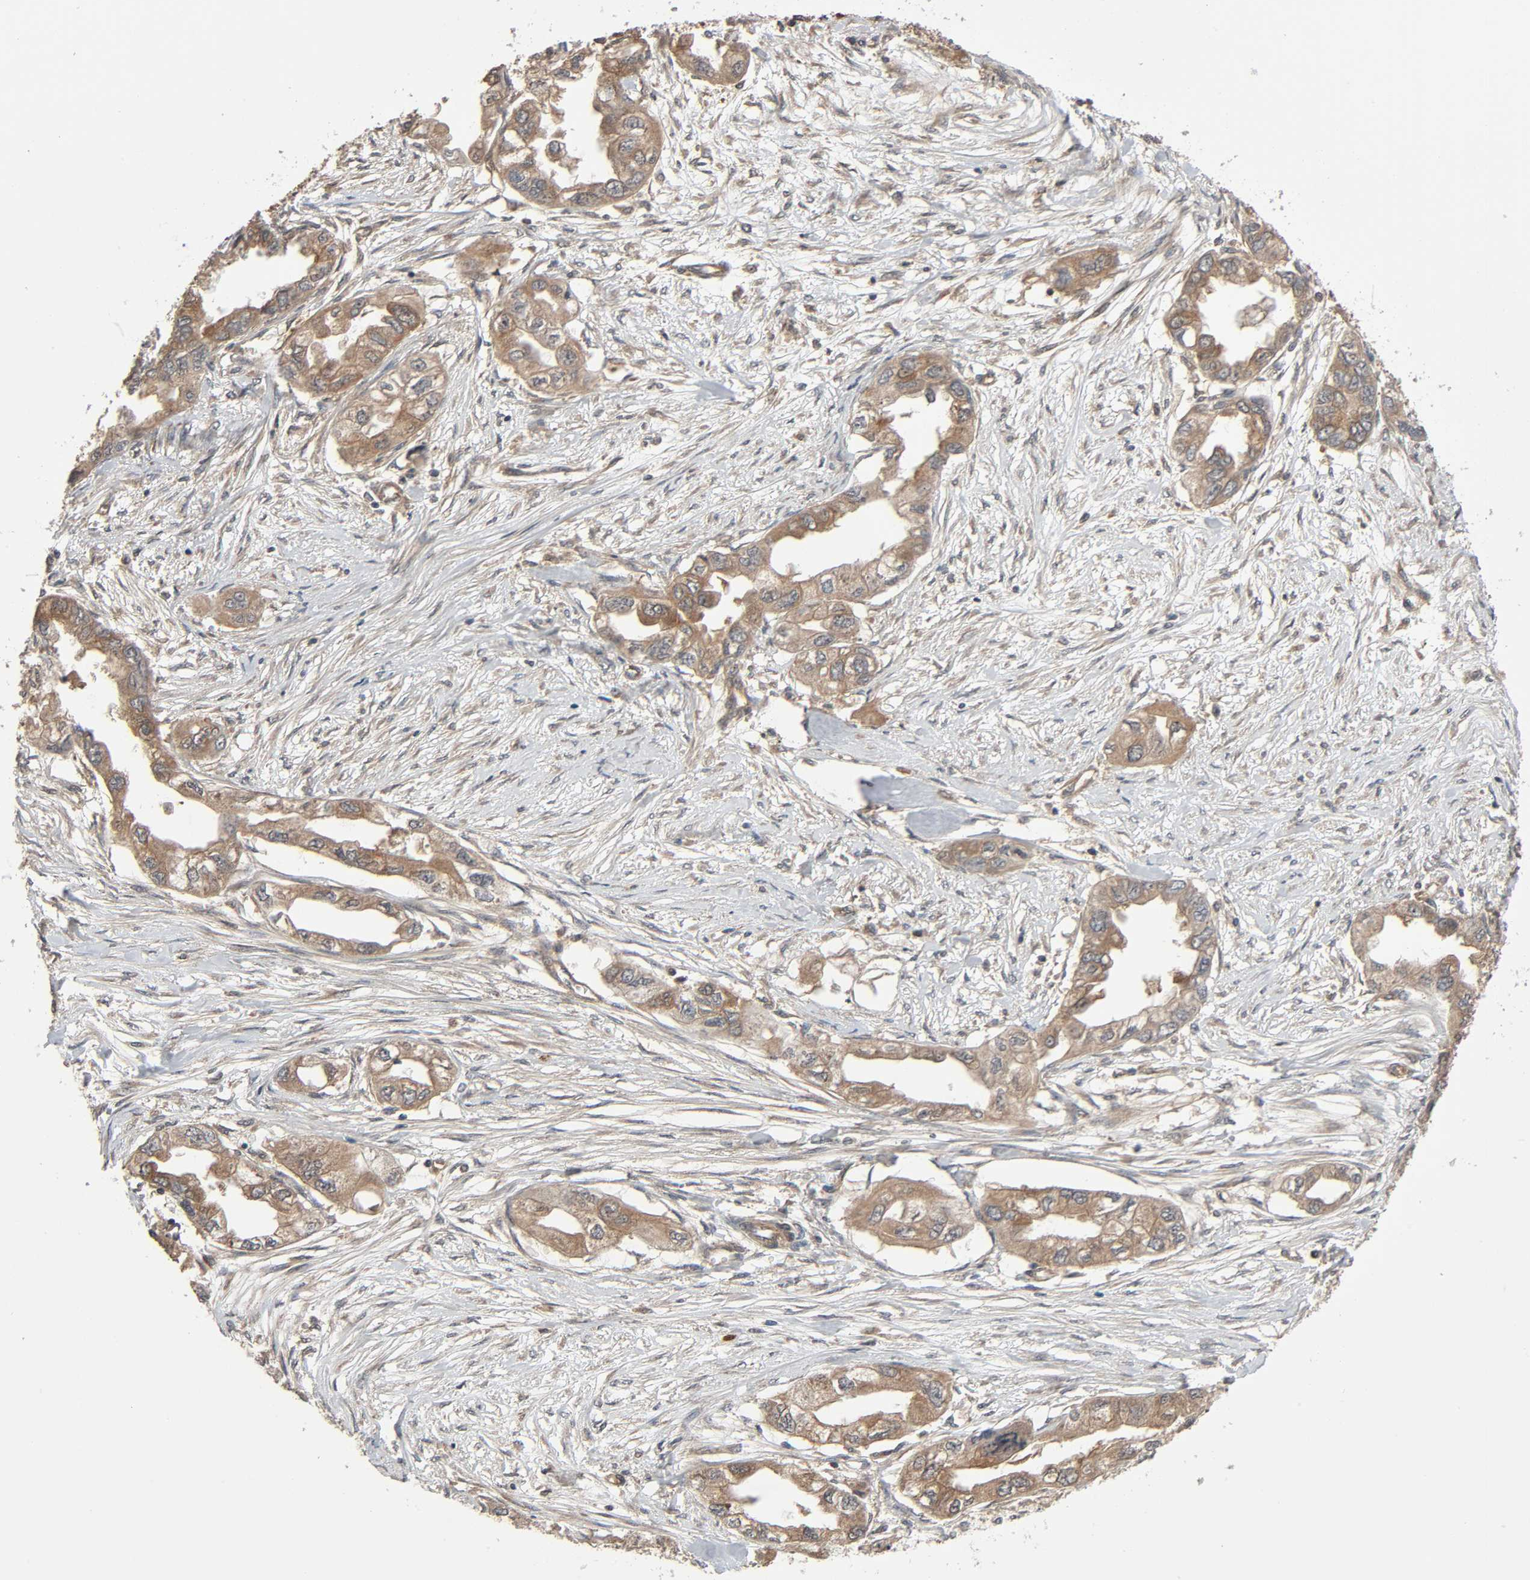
{"staining": {"intensity": "moderate", "quantity": ">75%", "location": "cytoplasmic/membranous"}, "tissue": "endometrial cancer", "cell_type": "Tumor cells", "image_type": "cancer", "snomed": [{"axis": "morphology", "description": "Adenocarcinoma, NOS"}, {"axis": "topography", "description": "Endometrium"}], "caption": "Immunohistochemical staining of human adenocarcinoma (endometrial) shows medium levels of moderate cytoplasmic/membranous protein staining in approximately >75% of tumor cells.", "gene": "PPP2R1B", "patient": {"sex": "female", "age": 67}}